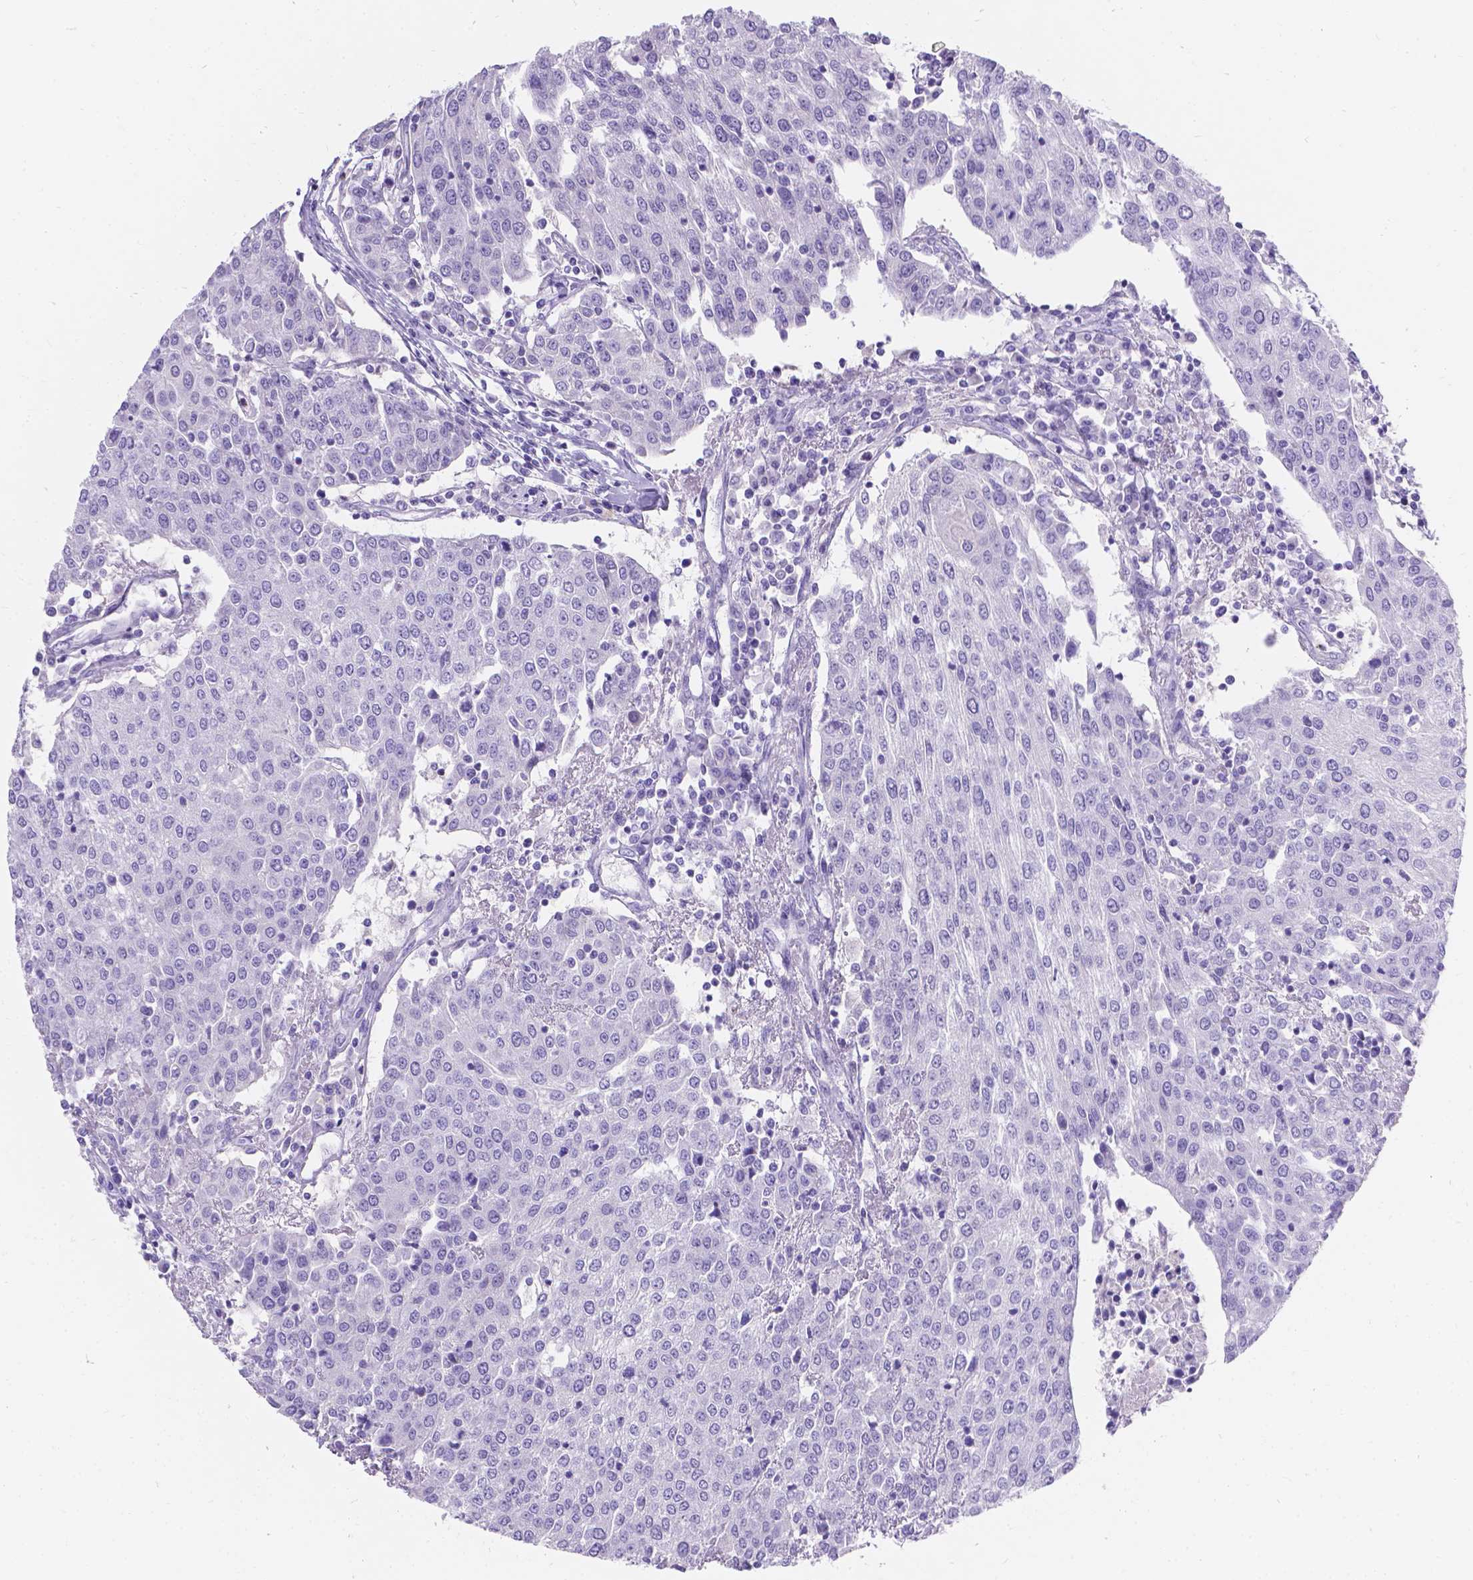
{"staining": {"intensity": "negative", "quantity": "none", "location": "none"}, "tissue": "urothelial cancer", "cell_type": "Tumor cells", "image_type": "cancer", "snomed": [{"axis": "morphology", "description": "Urothelial carcinoma, High grade"}, {"axis": "topography", "description": "Urinary bladder"}], "caption": "Micrograph shows no significant protein expression in tumor cells of high-grade urothelial carcinoma. The staining was performed using DAB (3,3'-diaminobenzidine) to visualize the protein expression in brown, while the nuclei were stained in blue with hematoxylin (Magnification: 20x).", "gene": "GNRHR", "patient": {"sex": "female", "age": 85}}